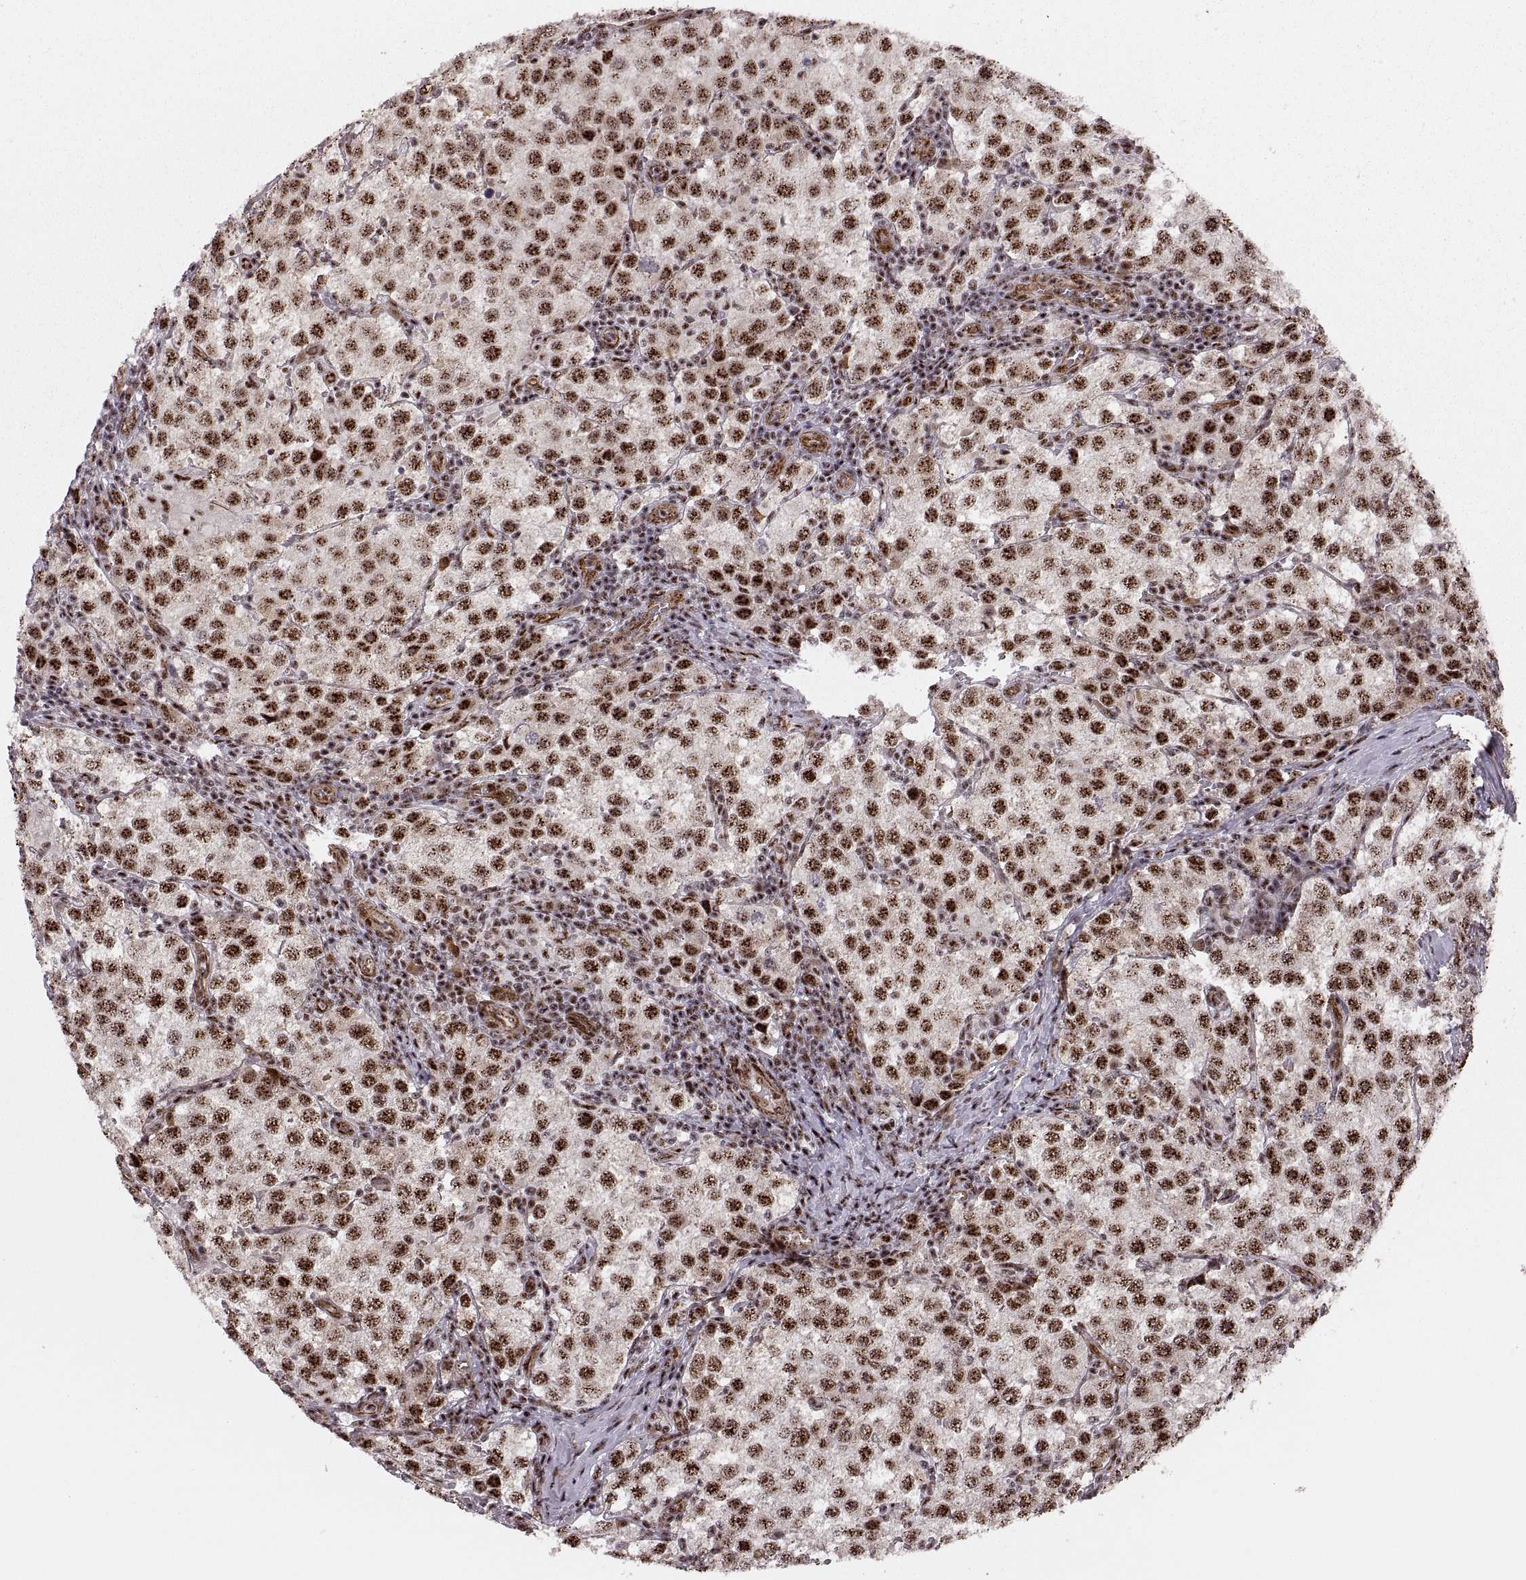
{"staining": {"intensity": "strong", "quantity": ">75%", "location": "nuclear"}, "tissue": "testis cancer", "cell_type": "Tumor cells", "image_type": "cancer", "snomed": [{"axis": "morphology", "description": "Seminoma, NOS"}, {"axis": "topography", "description": "Testis"}], "caption": "Human testis cancer stained with a protein marker shows strong staining in tumor cells.", "gene": "ZCCHC17", "patient": {"sex": "male", "age": 37}}